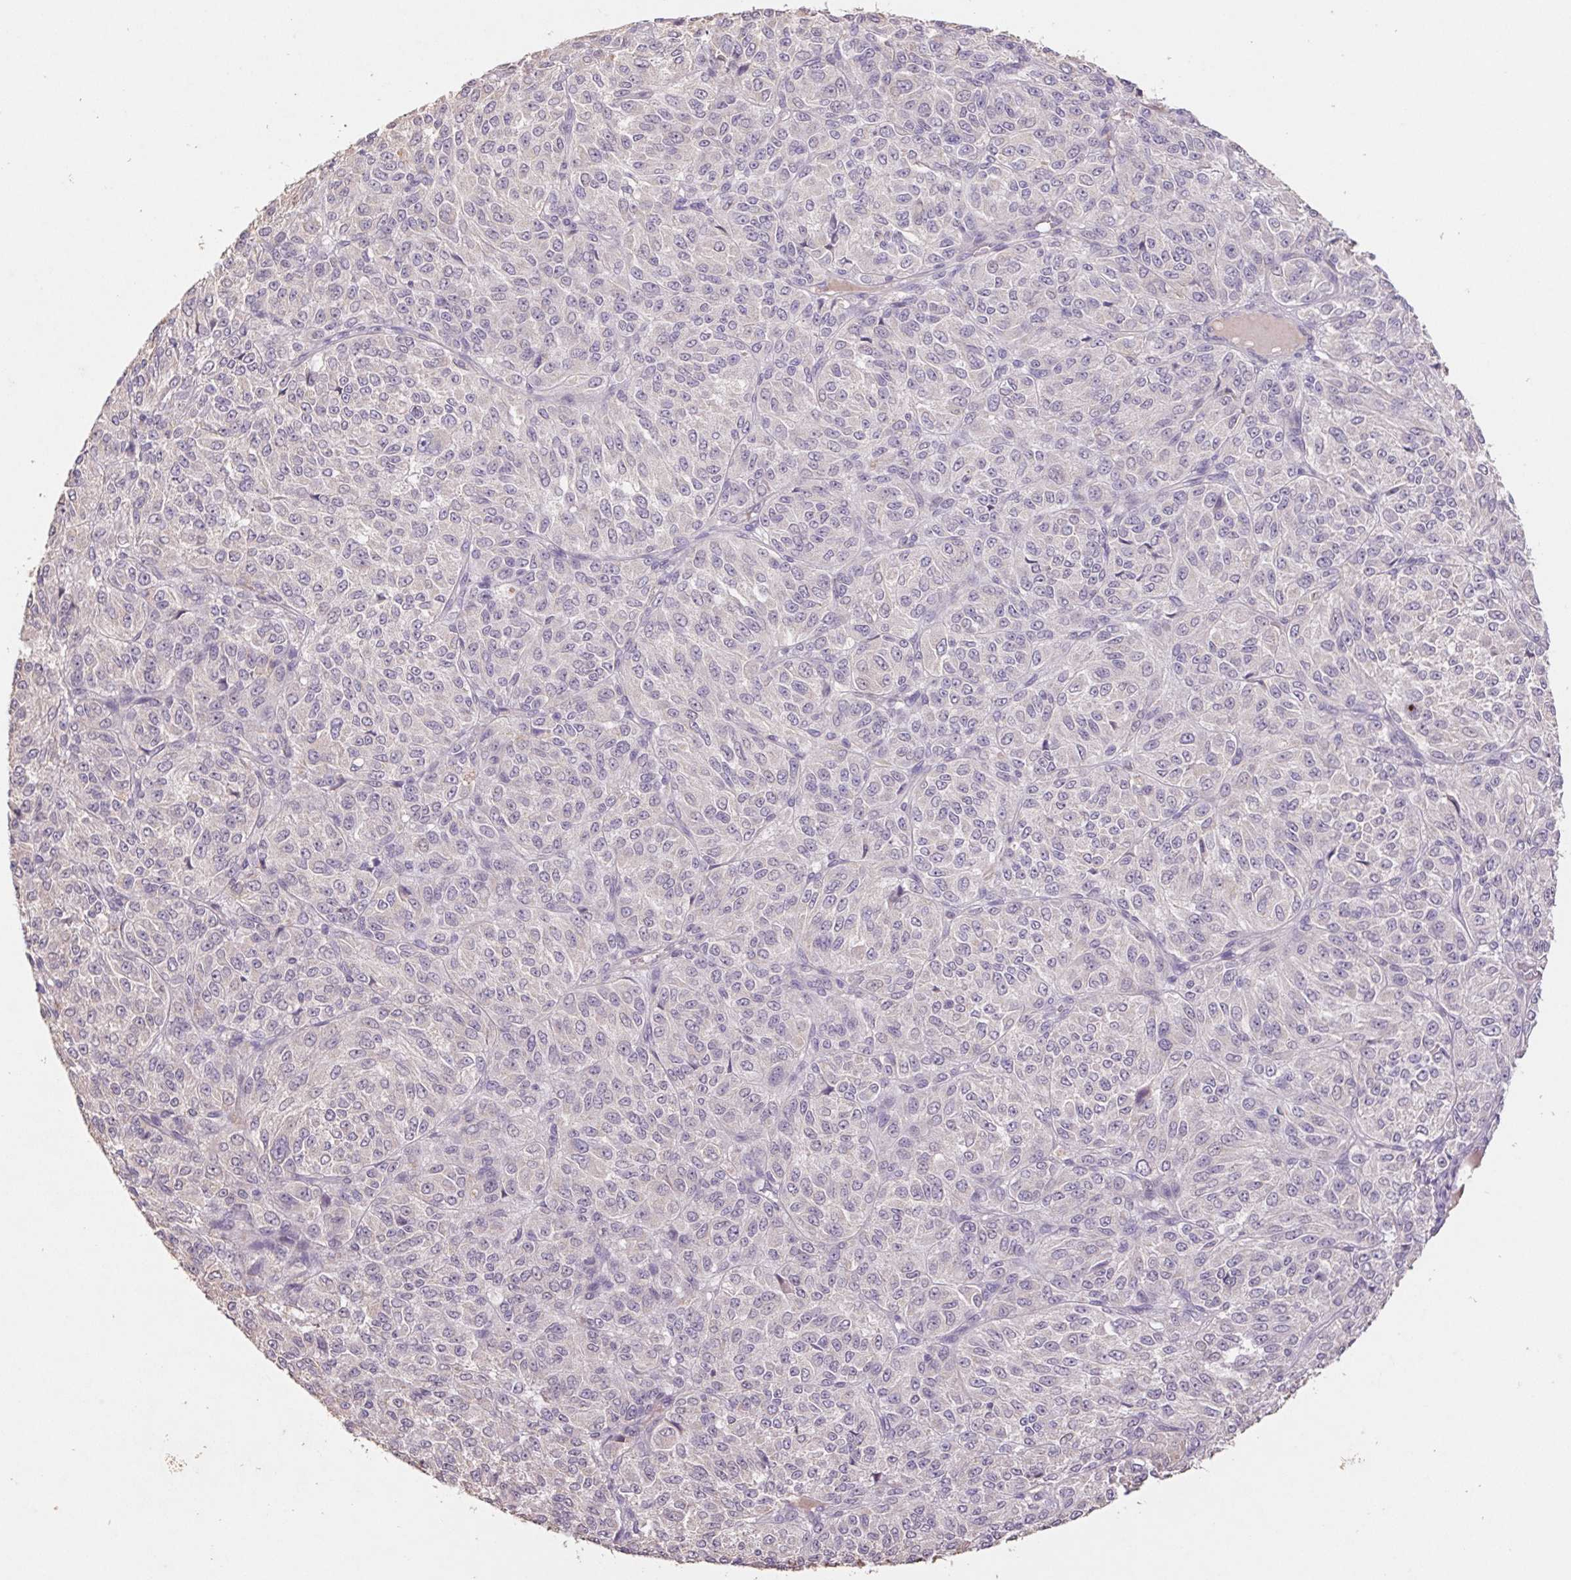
{"staining": {"intensity": "negative", "quantity": "none", "location": "none"}, "tissue": "melanoma", "cell_type": "Tumor cells", "image_type": "cancer", "snomed": [{"axis": "morphology", "description": "Malignant melanoma, Metastatic site"}, {"axis": "topography", "description": "Brain"}], "caption": "IHC of human malignant melanoma (metastatic site) displays no positivity in tumor cells.", "gene": "GRM2", "patient": {"sex": "female", "age": 56}}